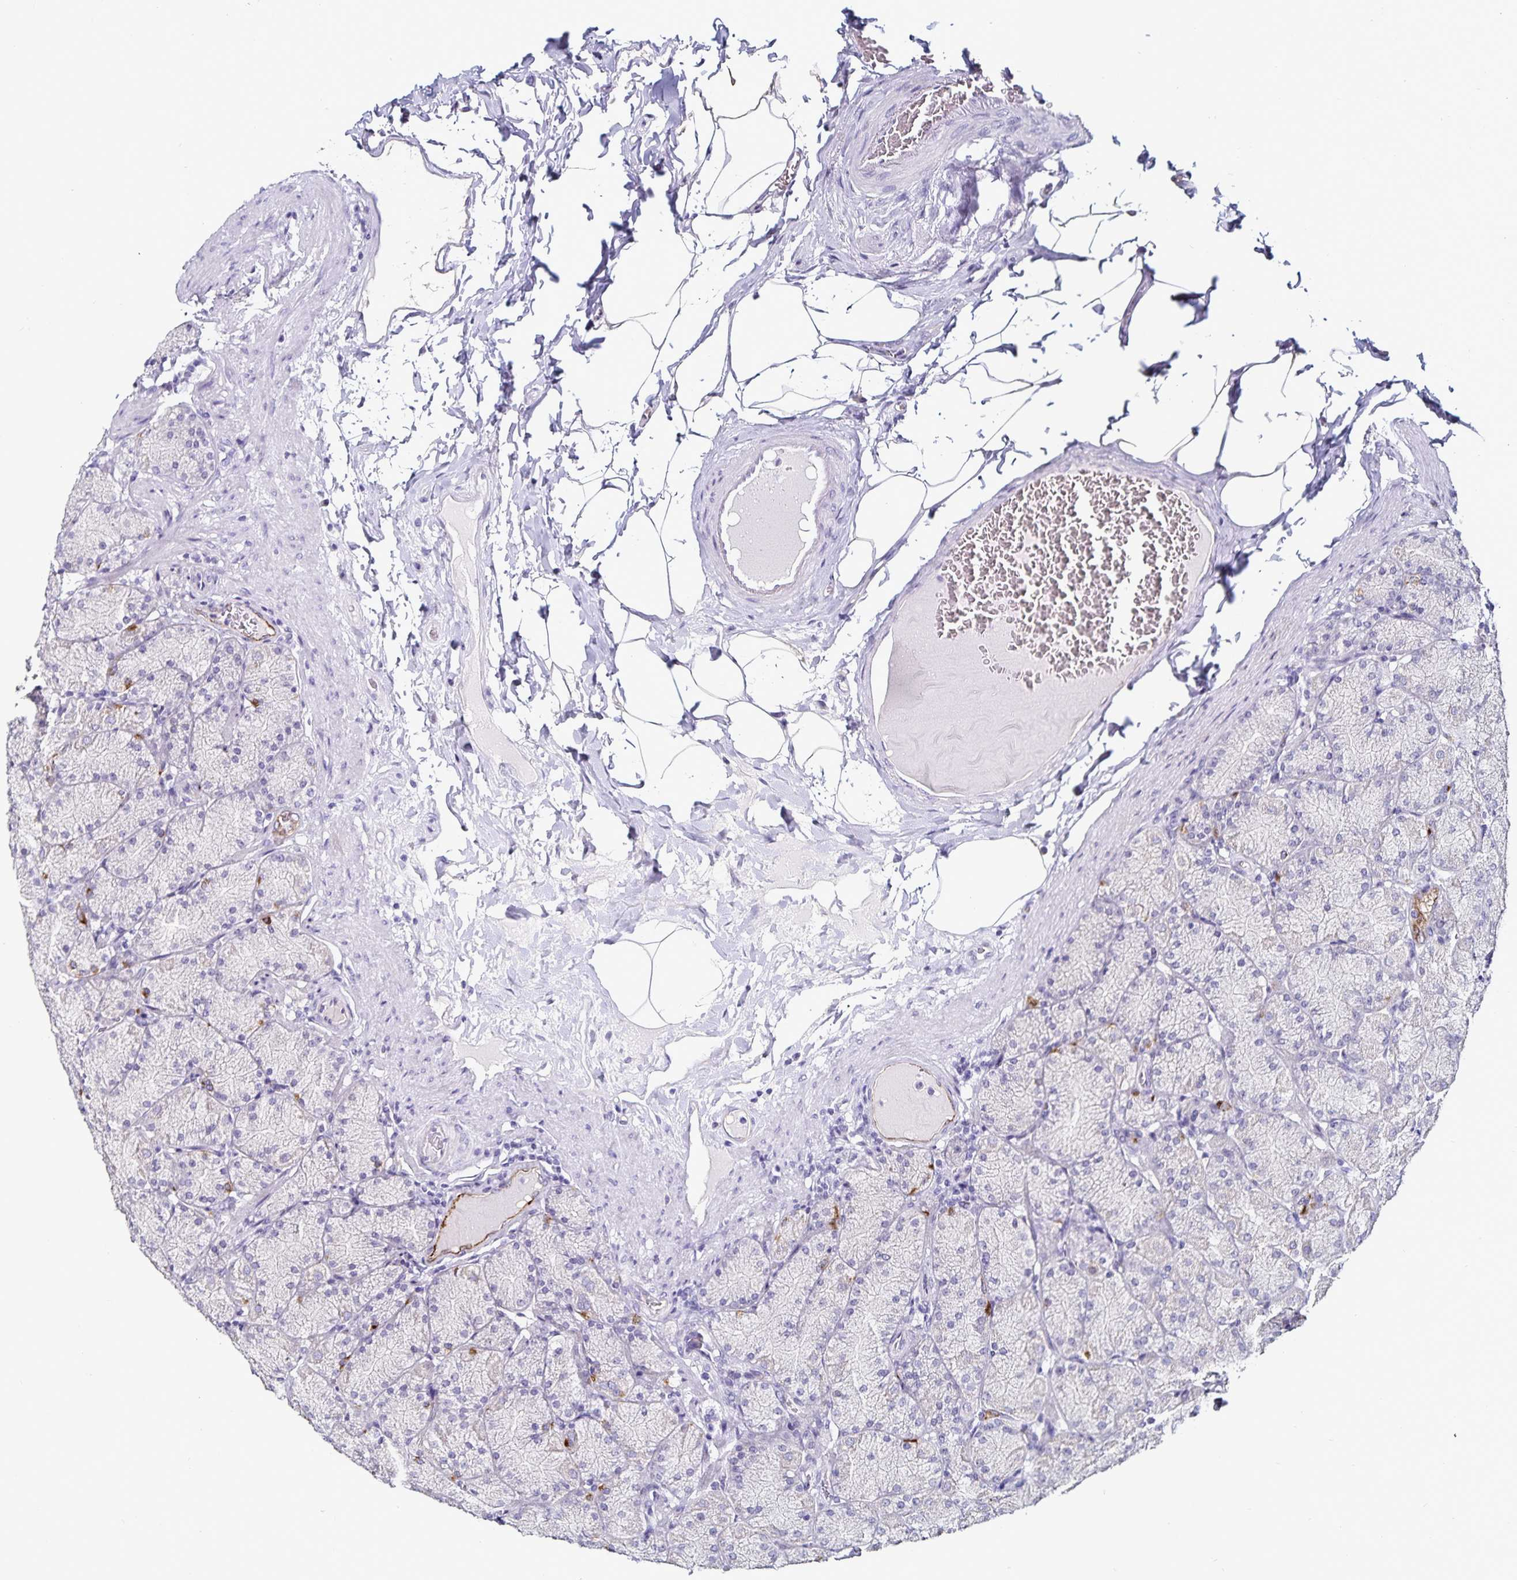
{"staining": {"intensity": "negative", "quantity": "none", "location": "none"}, "tissue": "stomach", "cell_type": "Glandular cells", "image_type": "normal", "snomed": [{"axis": "morphology", "description": "Normal tissue, NOS"}, {"axis": "topography", "description": "Stomach, upper"}], "caption": "High power microscopy photomicrograph of an IHC photomicrograph of benign stomach, revealing no significant staining in glandular cells.", "gene": "TSPAN7", "patient": {"sex": "female", "age": 56}}